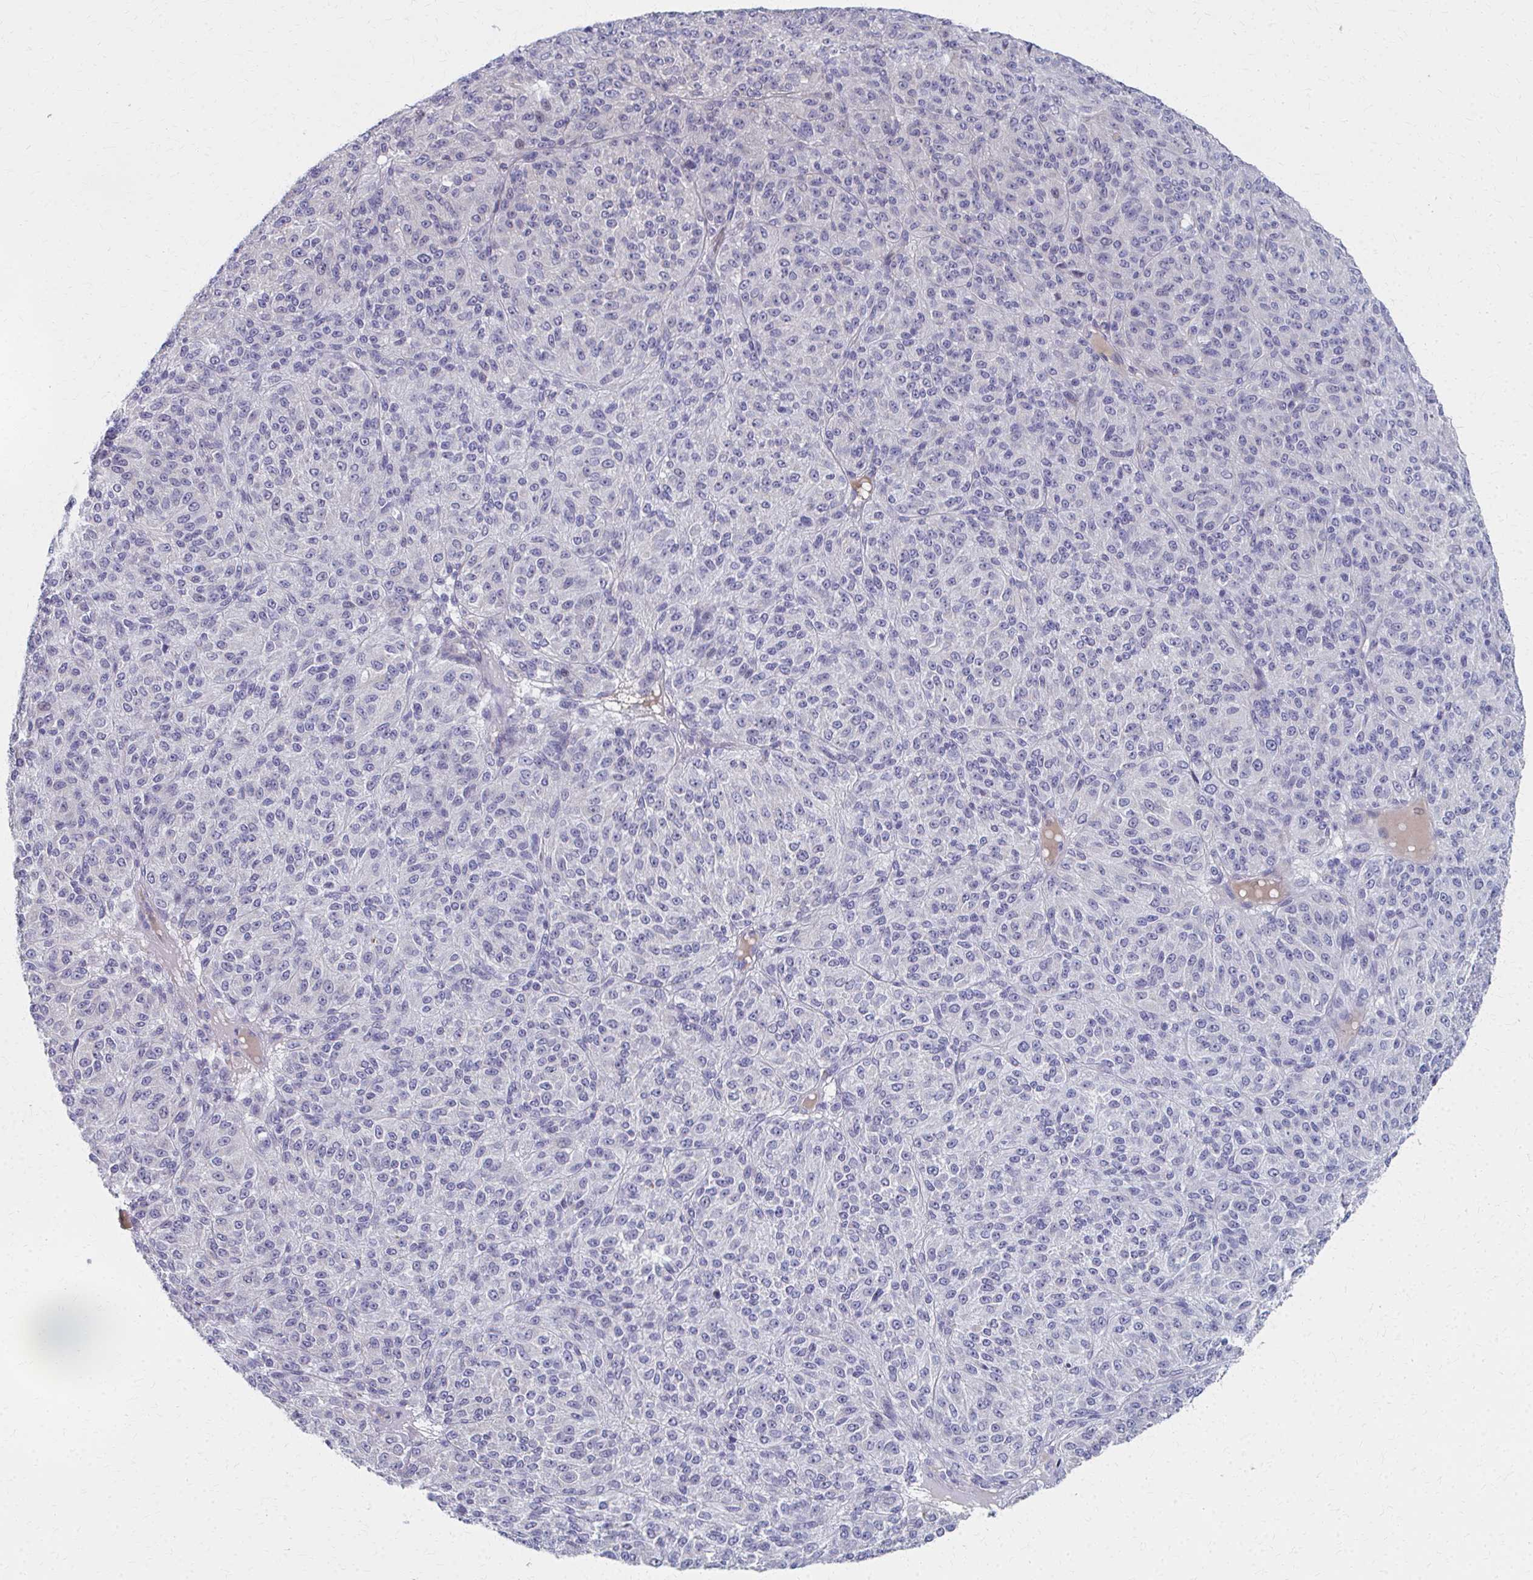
{"staining": {"intensity": "negative", "quantity": "none", "location": "none"}, "tissue": "melanoma", "cell_type": "Tumor cells", "image_type": "cancer", "snomed": [{"axis": "morphology", "description": "Malignant melanoma, Metastatic site"}, {"axis": "topography", "description": "Brain"}], "caption": "Tumor cells show no significant protein expression in malignant melanoma (metastatic site).", "gene": "MS4A2", "patient": {"sex": "female", "age": 56}}